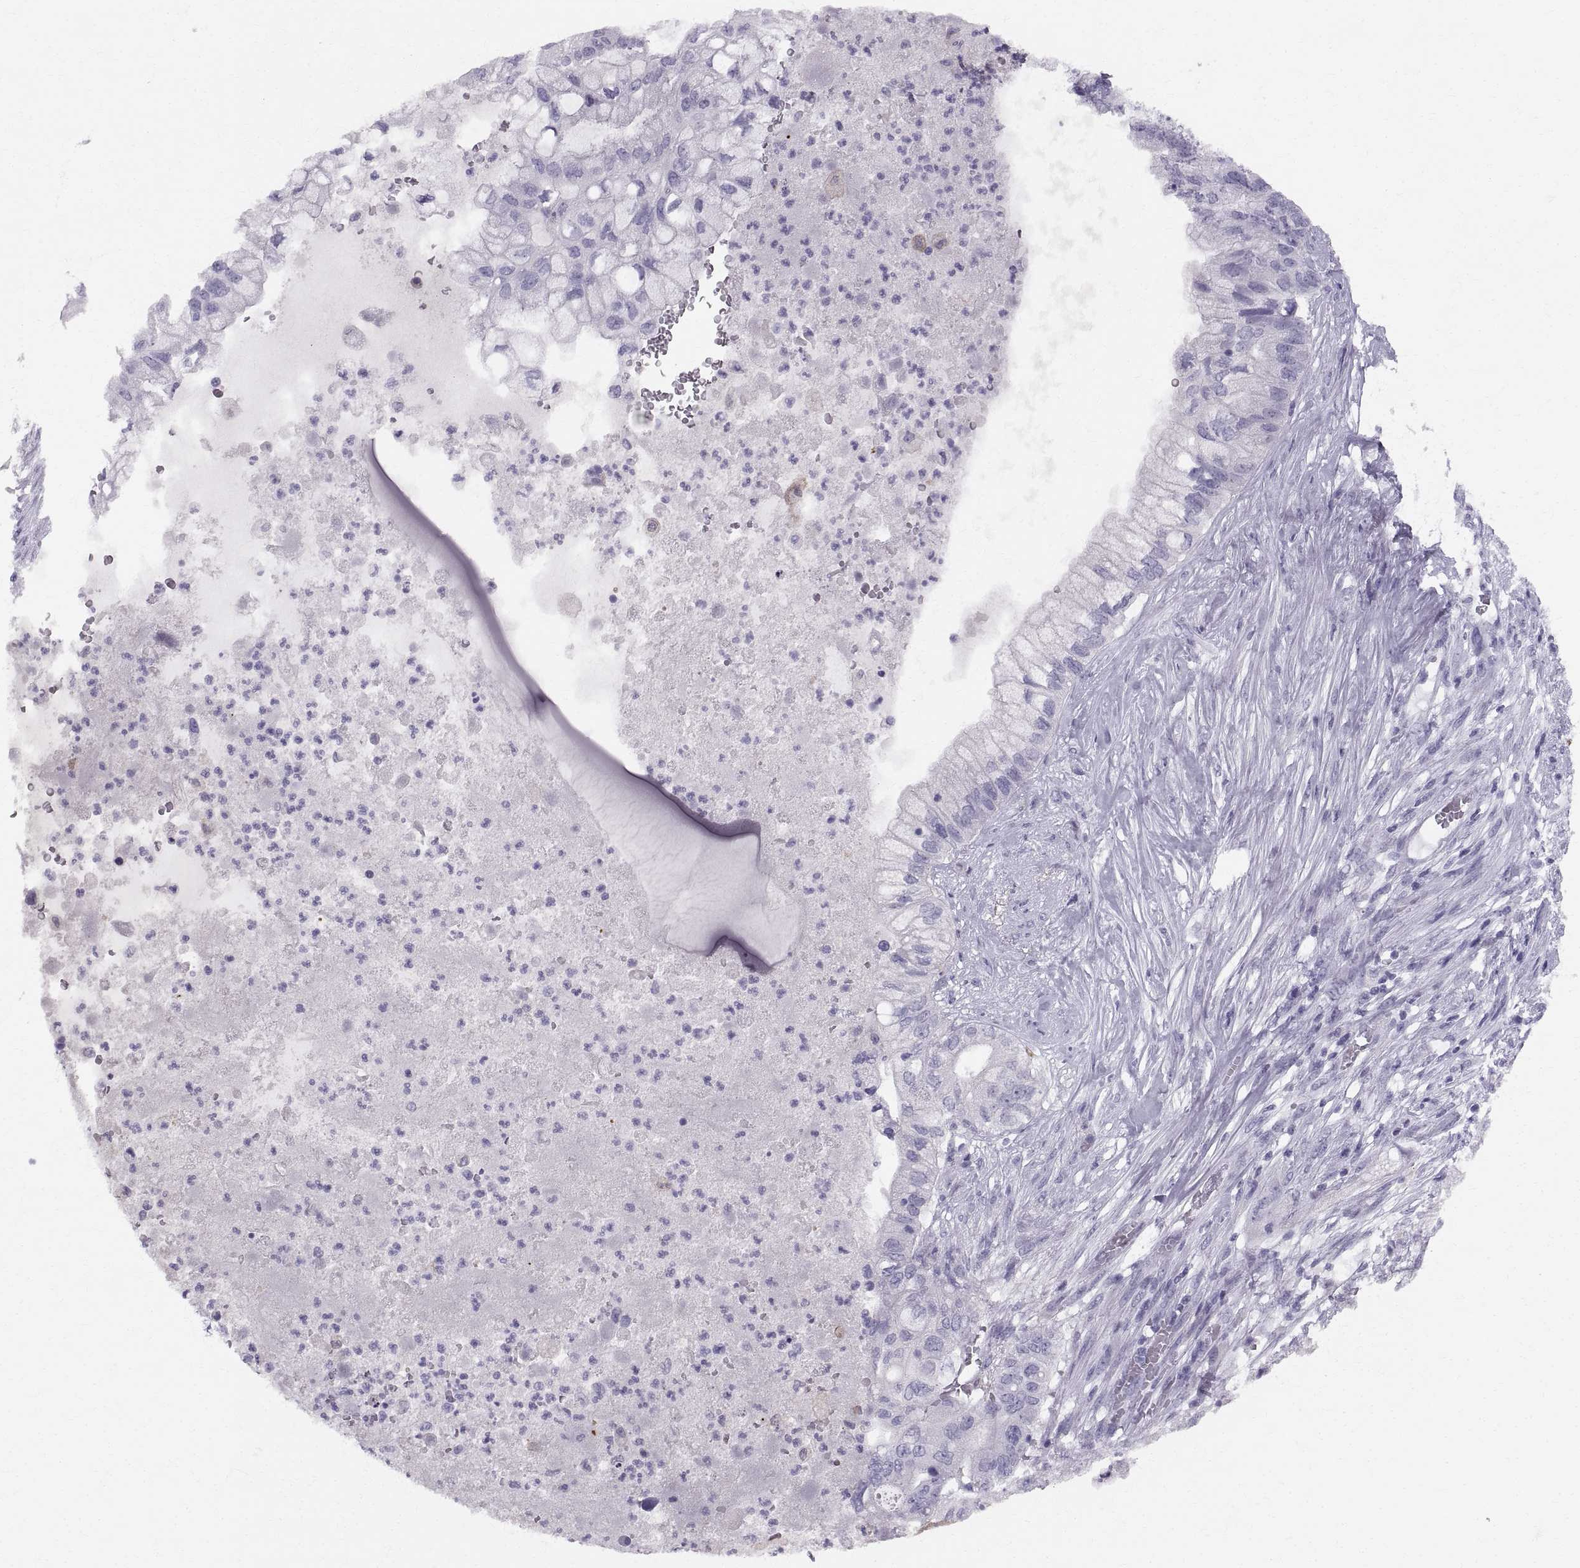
{"staining": {"intensity": "negative", "quantity": "none", "location": "none"}, "tissue": "pancreatic cancer", "cell_type": "Tumor cells", "image_type": "cancer", "snomed": [{"axis": "morphology", "description": "Adenocarcinoma, NOS"}, {"axis": "topography", "description": "Pancreas"}], "caption": "Tumor cells are negative for protein expression in human pancreatic adenocarcinoma.", "gene": "SLC22A6", "patient": {"sex": "female", "age": 72}}